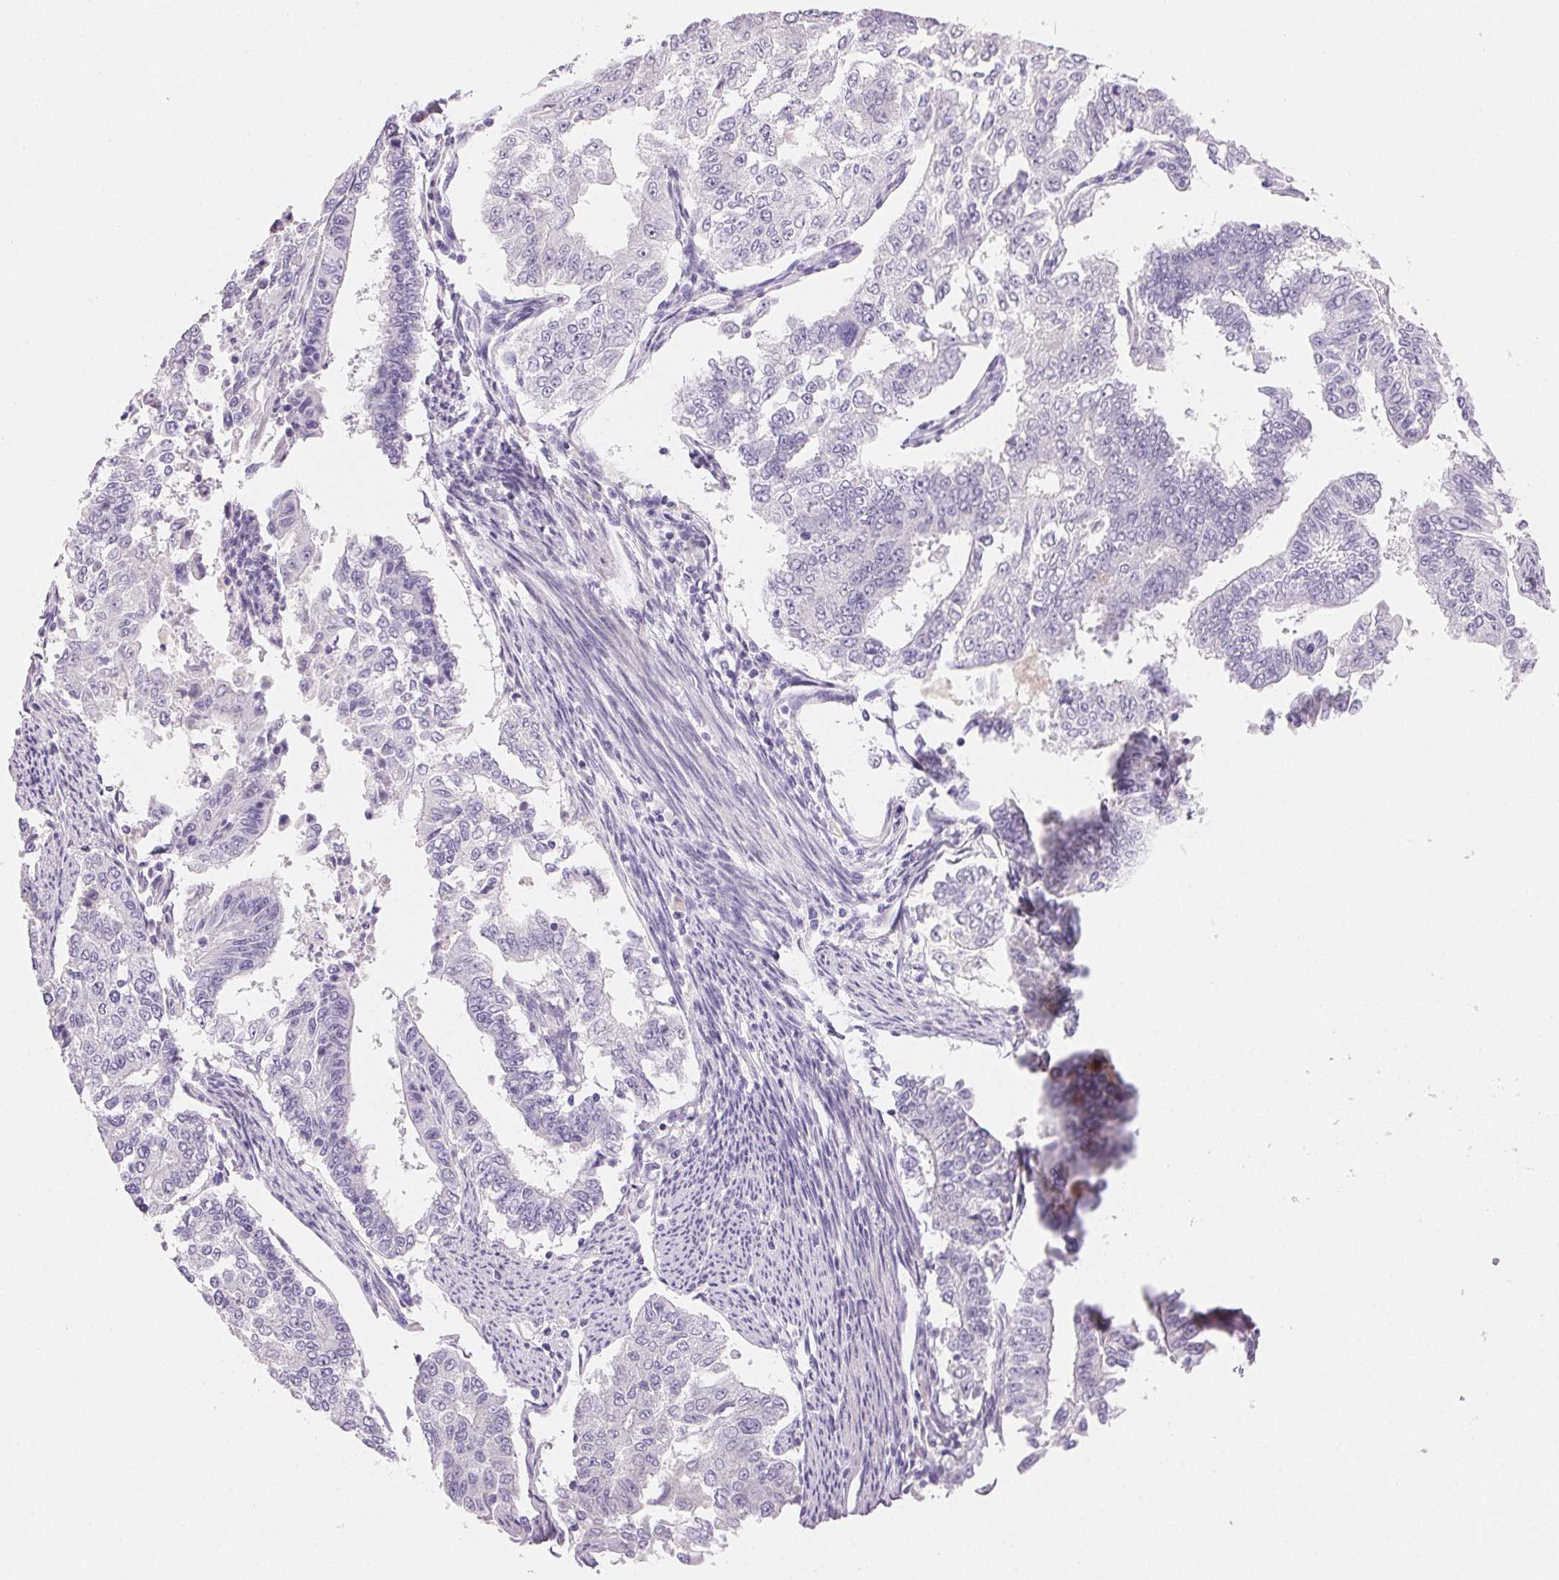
{"staining": {"intensity": "negative", "quantity": "none", "location": "none"}, "tissue": "endometrial cancer", "cell_type": "Tumor cells", "image_type": "cancer", "snomed": [{"axis": "morphology", "description": "Adenocarcinoma, NOS"}, {"axis": "topography", "description": "Uterus"}], "caption": "Histopathology image shows no protein expression in tumor cells of endometrial cancer tissue. (IHC, brightfield microscopy, high magnification).", "gene": "BPIFB2", "patient": {"sex": "female", "age": 59}}